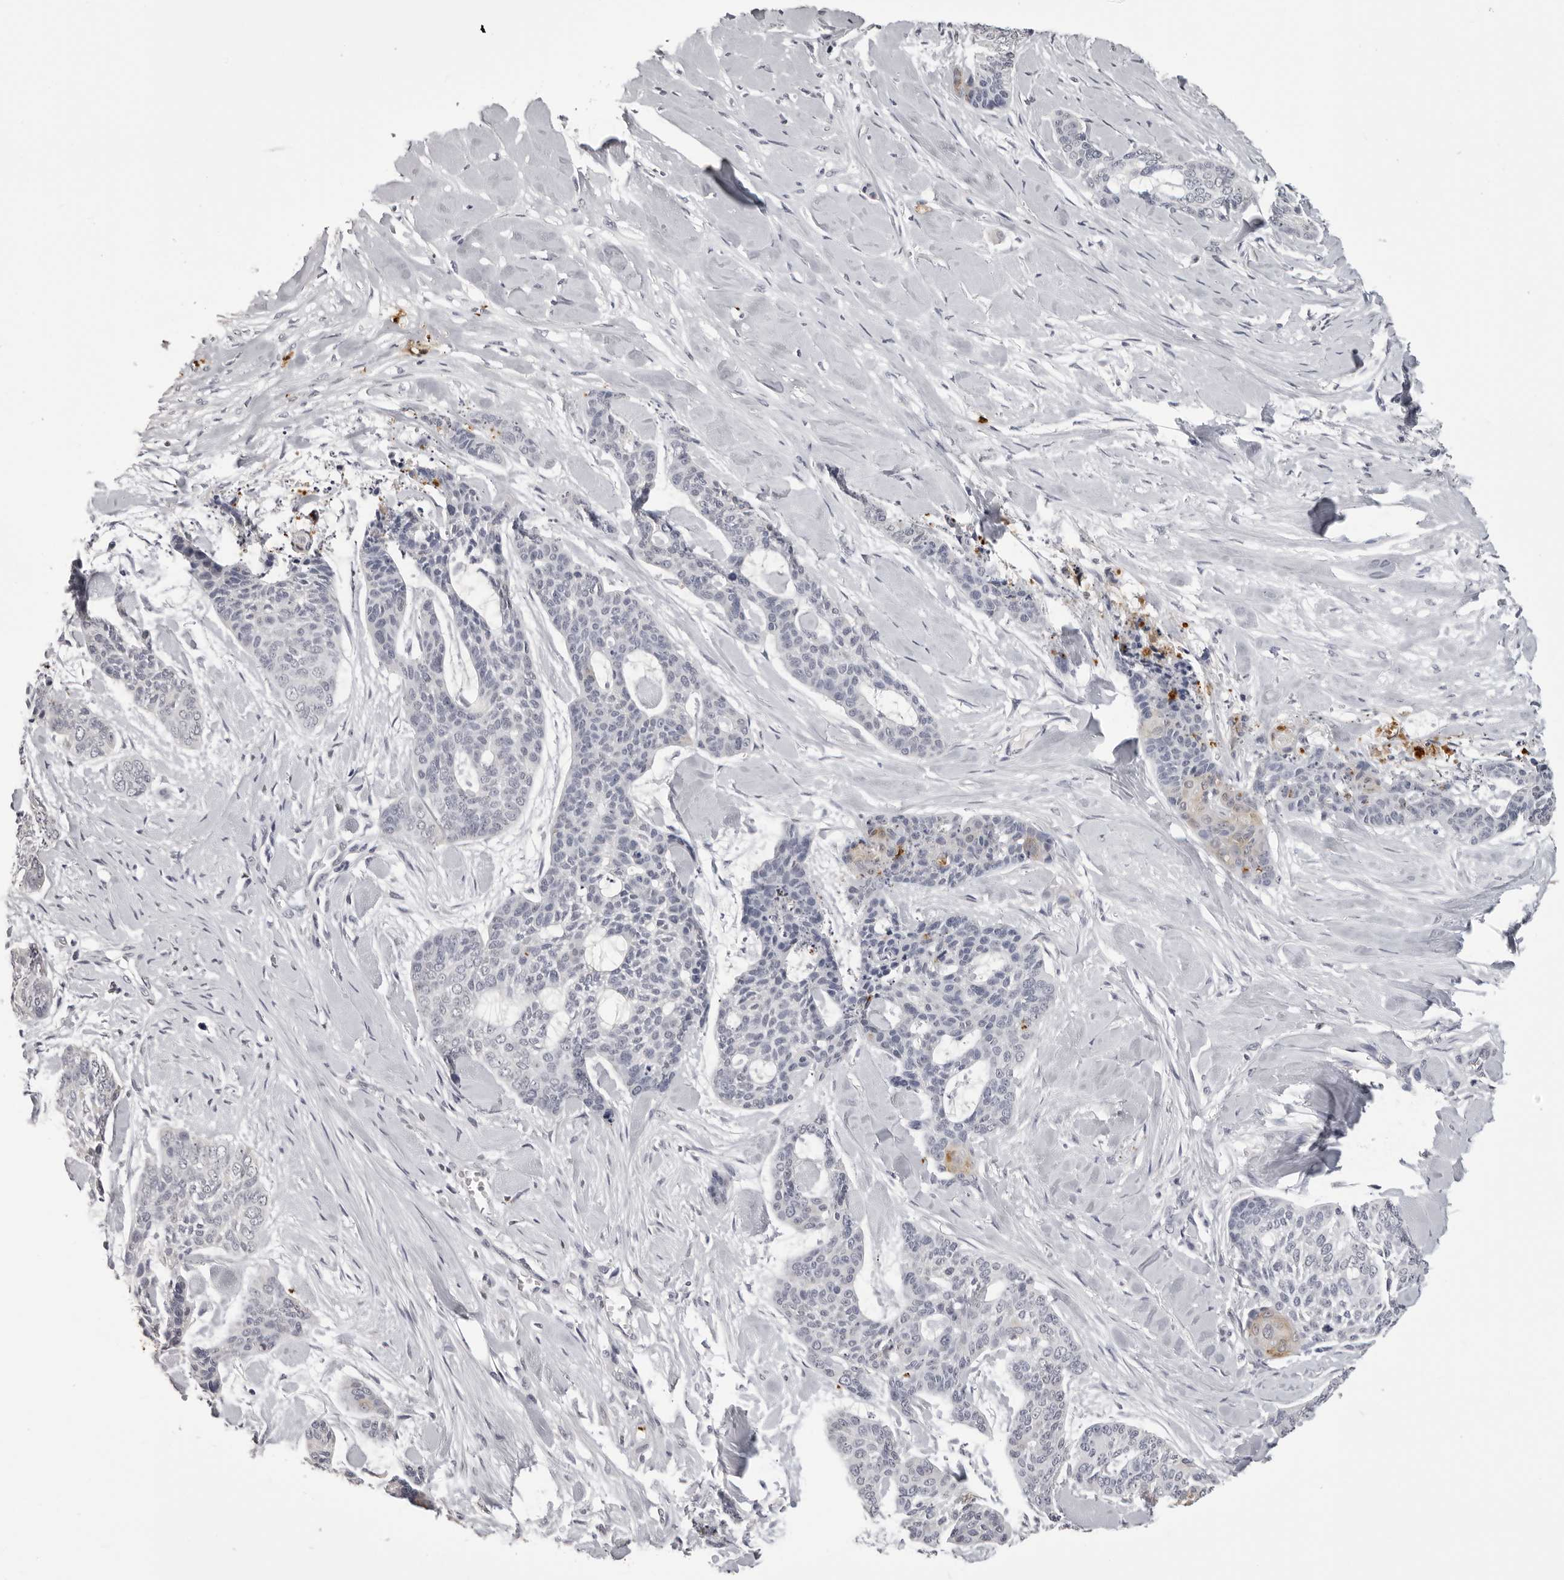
{"staining": {"intensity": "negative", "quantity": "none", "location": "none"}, "tissue": "skin cancer", "cell_type": "Tumor cells", "image_type": "cancer", "snomed": [{"axis": "morphology", "description": "Basal cell carcinoma"}, {"axis": "topography", "description": "Skin"}], "caption": "There is no significant expression in tumor cells of skin basal cell carcinoma.", "gene": "IL31", "patient": {"sex": "female", "age": 64}}